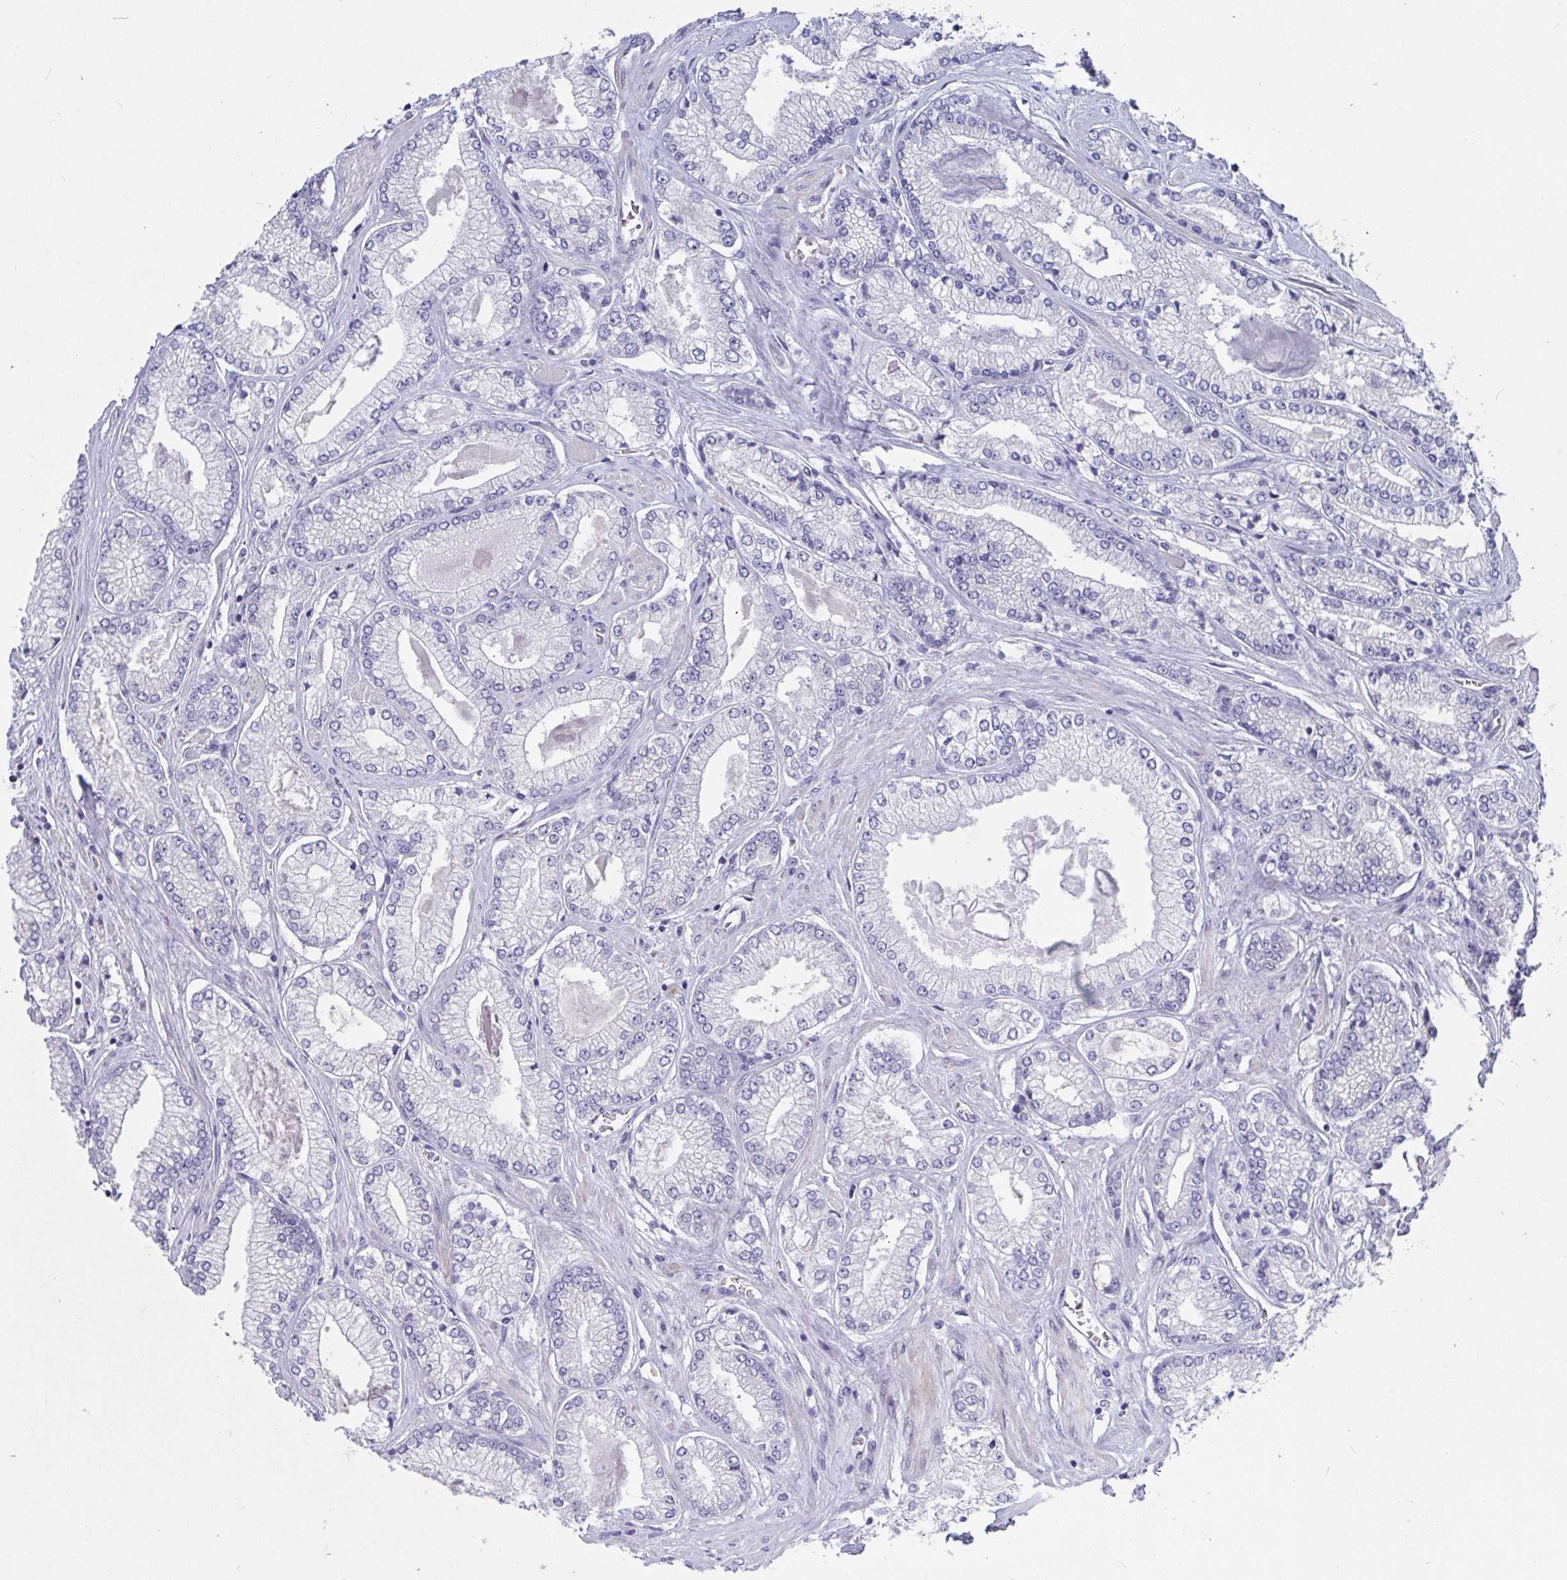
{"staining": {"intensity": "negative", "quantity": "none", "location": "none"}, "tissue": "prostate cancer", "cell_type": "Tumor cells", "image_type": "cancer", "snomed": [{"axis": "morphology", "description": "Adenocarcinoma, Low grade"}, {"axis": "topography", "description": "Prostate"}], "caption": "An immunohistochemistry micrograph of low-grade adenocarcinoma (prostate) is shown. There is no staining in tumor cells of low-grade adenocarcinoma (prostate).", "gene": "FAM156B", "patient": {"sex": "male", "age": 67}}